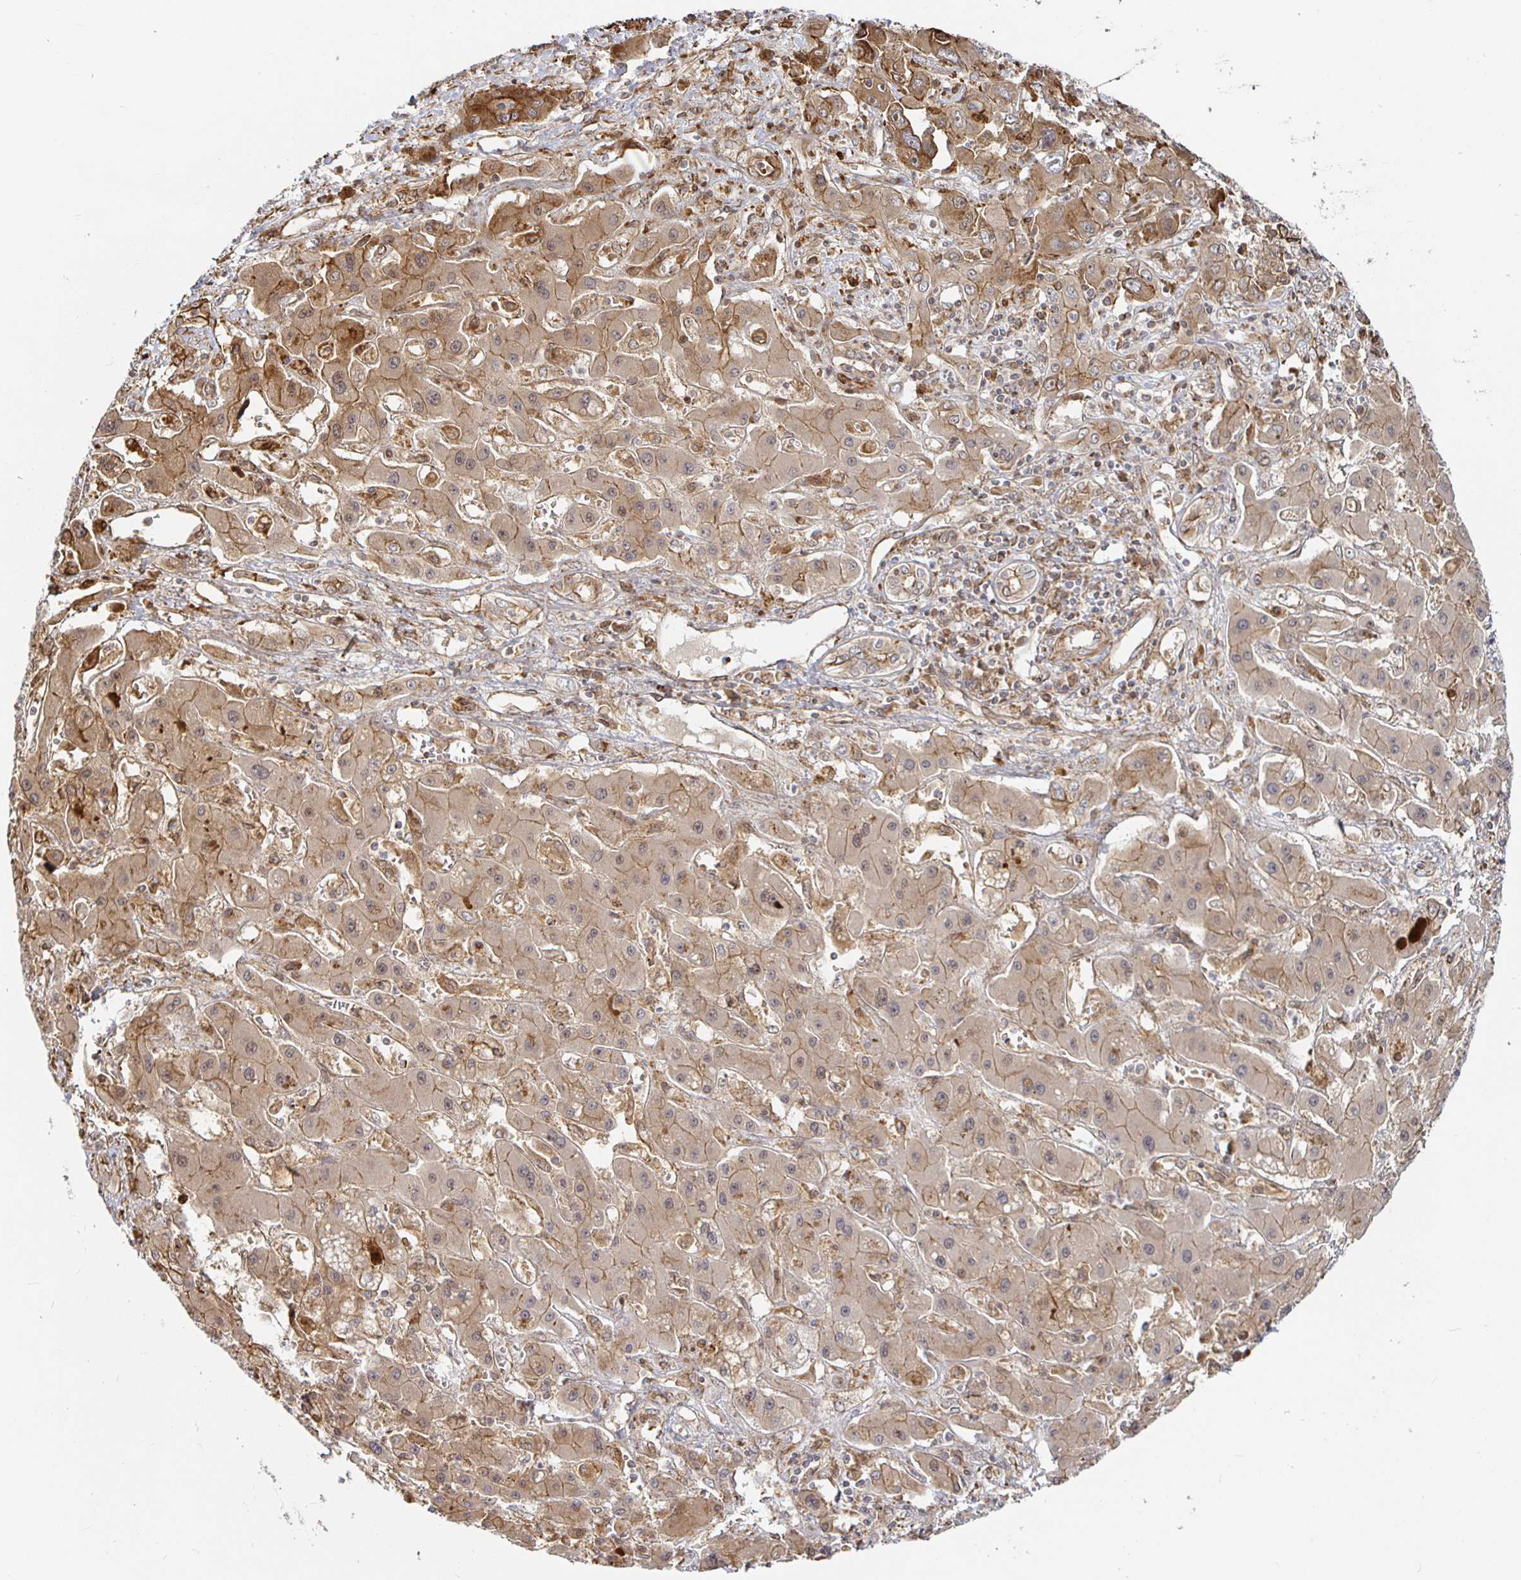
{"staining": {"intensity": "weak", "quantity": ">75%", "location": "cytoplasmic/membranous"}, "tissue": "liver cancer", "cell_type": "Tumor cells", "image_type": "cancer", "snomed": [{"axis": "morphology", "description": "Cholangiocarcinoma"}, {"axis": "topography", "description": "Liver"}], "caption": "IHC (DAB (3,3'-diaminobenzidine)) staining of human liver cancer (cholangiocarcinoma) displays weak cytoplasmic/membranous protein expression in approximately >75% of tumor cells.", "gene": "STRAP", "patient": {"sex": "male", "age": 67}}